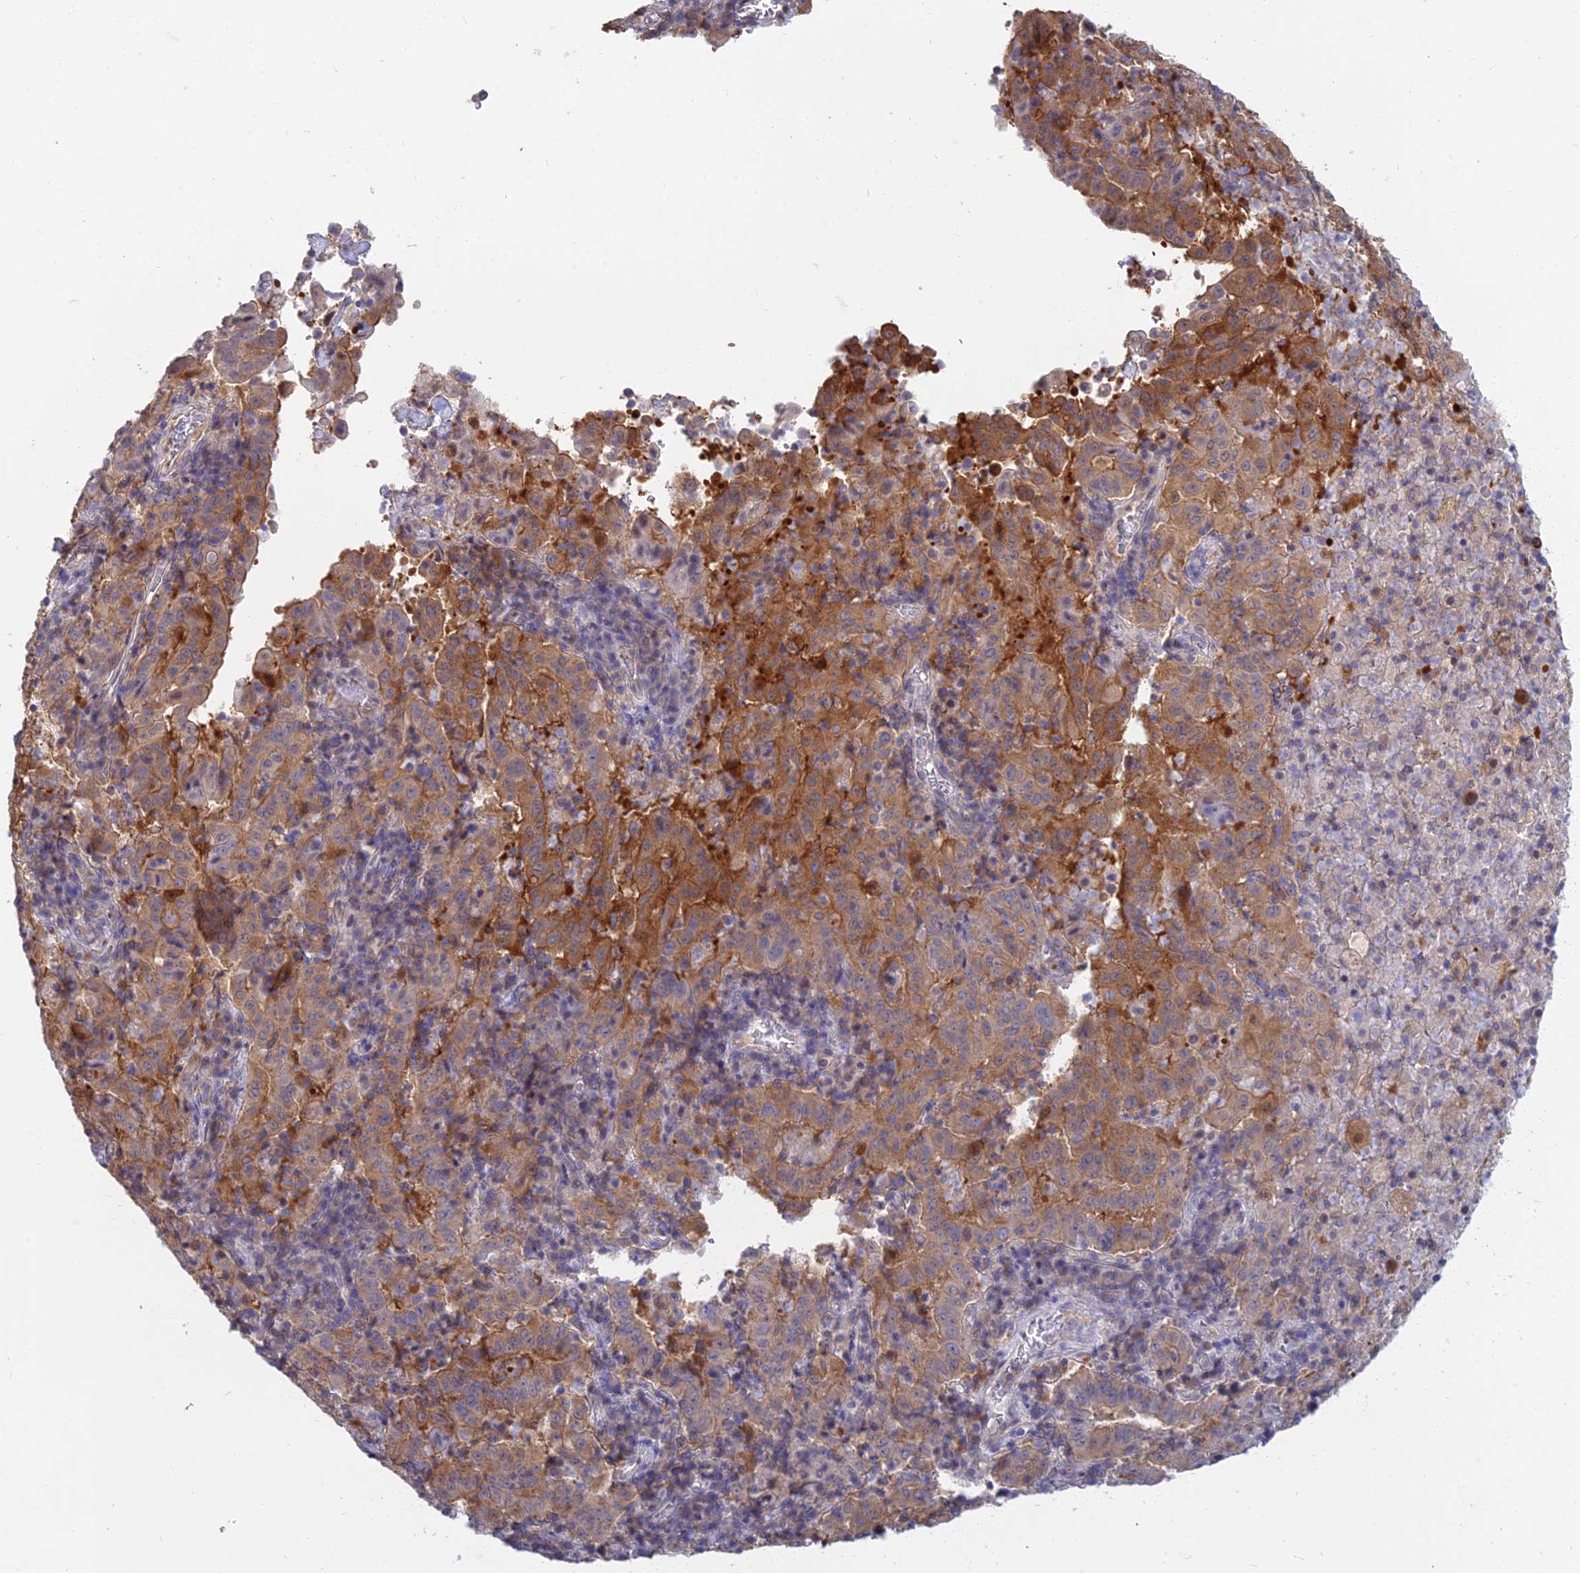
{"staining": {"intensity": "moderate", "quantity": ">75%", "location": "cytoplasmic/membranous"}, "tissue": "pancreatic cancer", "cell_type": "Tumor cells", "image_type": "cancer", "snomed": [{"axis": "morphology", "description": "Adenocarcinoma, NOS"}, {"axis": "topography", "description": "Pancreas"}], "caption": "Immunohistochemistry (DAB (3,3'-diaminobenzidine)) staining of human pancreatic cancer shows moderate cytoplasmic/membranous protein positivity in about >75% of tumor cells. The staining is performed using DAB (3,3'-diaminobenzidine) brown chromogen to label protein expression. The nuclei are counter-stained blue using hematoxylin.", "gene": "B3GALT4", "patient": {"sex": "male", "age": 63}}